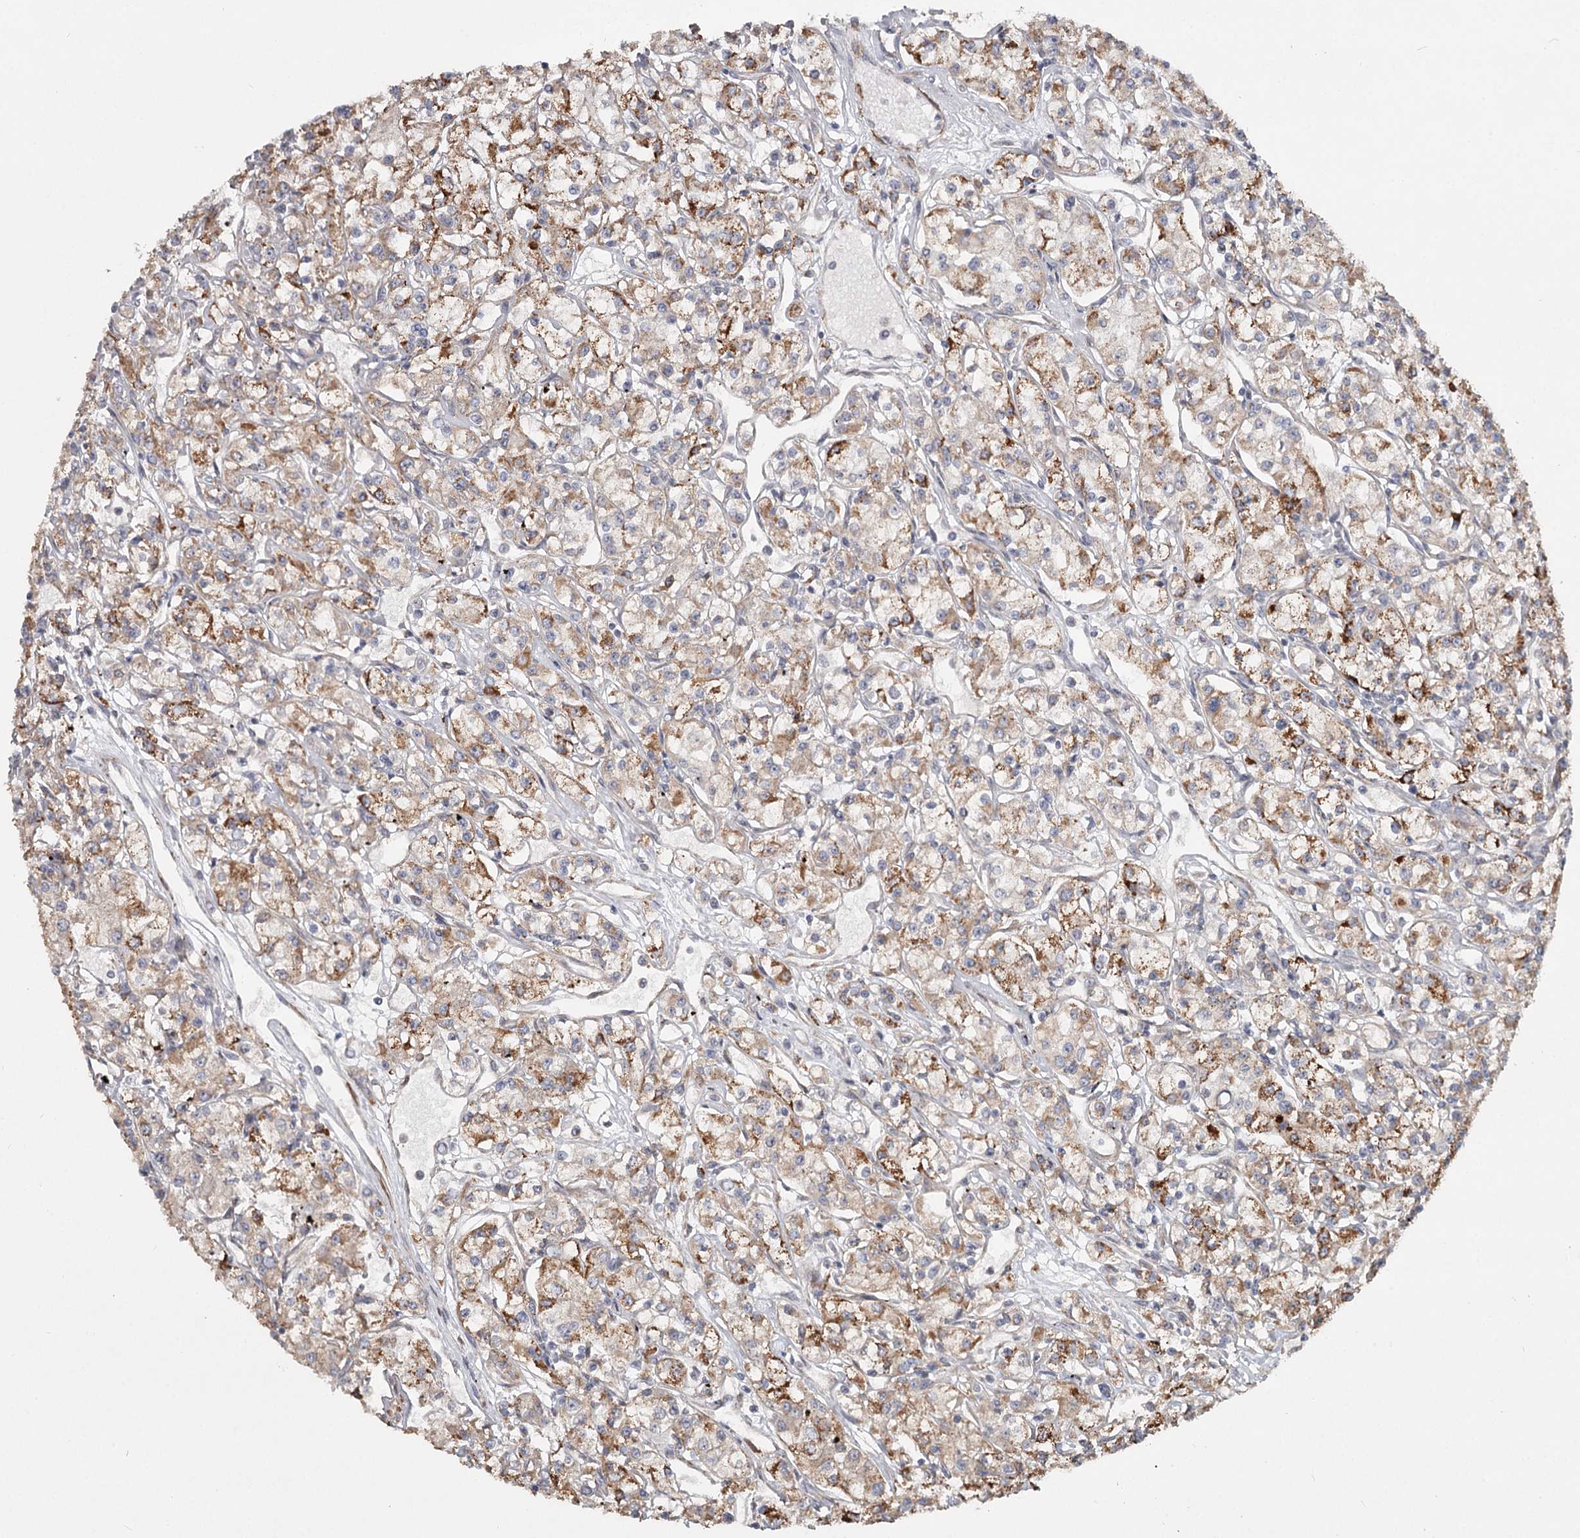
{"staining": {"intensity": "moderate", "quantity": ">75%", "location": "cytoplasmic/membranous"}, "tissue": "renal cancer", "cell_type": "Tumor cells", "image_type": "cancer", "snomed": [{"axis": "morphology", "description": "Adenocarcinoma, NOS"}, {"axis": "topography", "description": "Kidney"}], "caption": "This is a micrograph of immunohistochemistry staining of renal cancer, which shows moderate staining in the cytoplasmic/membranous of tumor cells.", "gene": "DHRS9", "patient": {"sex": "female", "age": 59}}